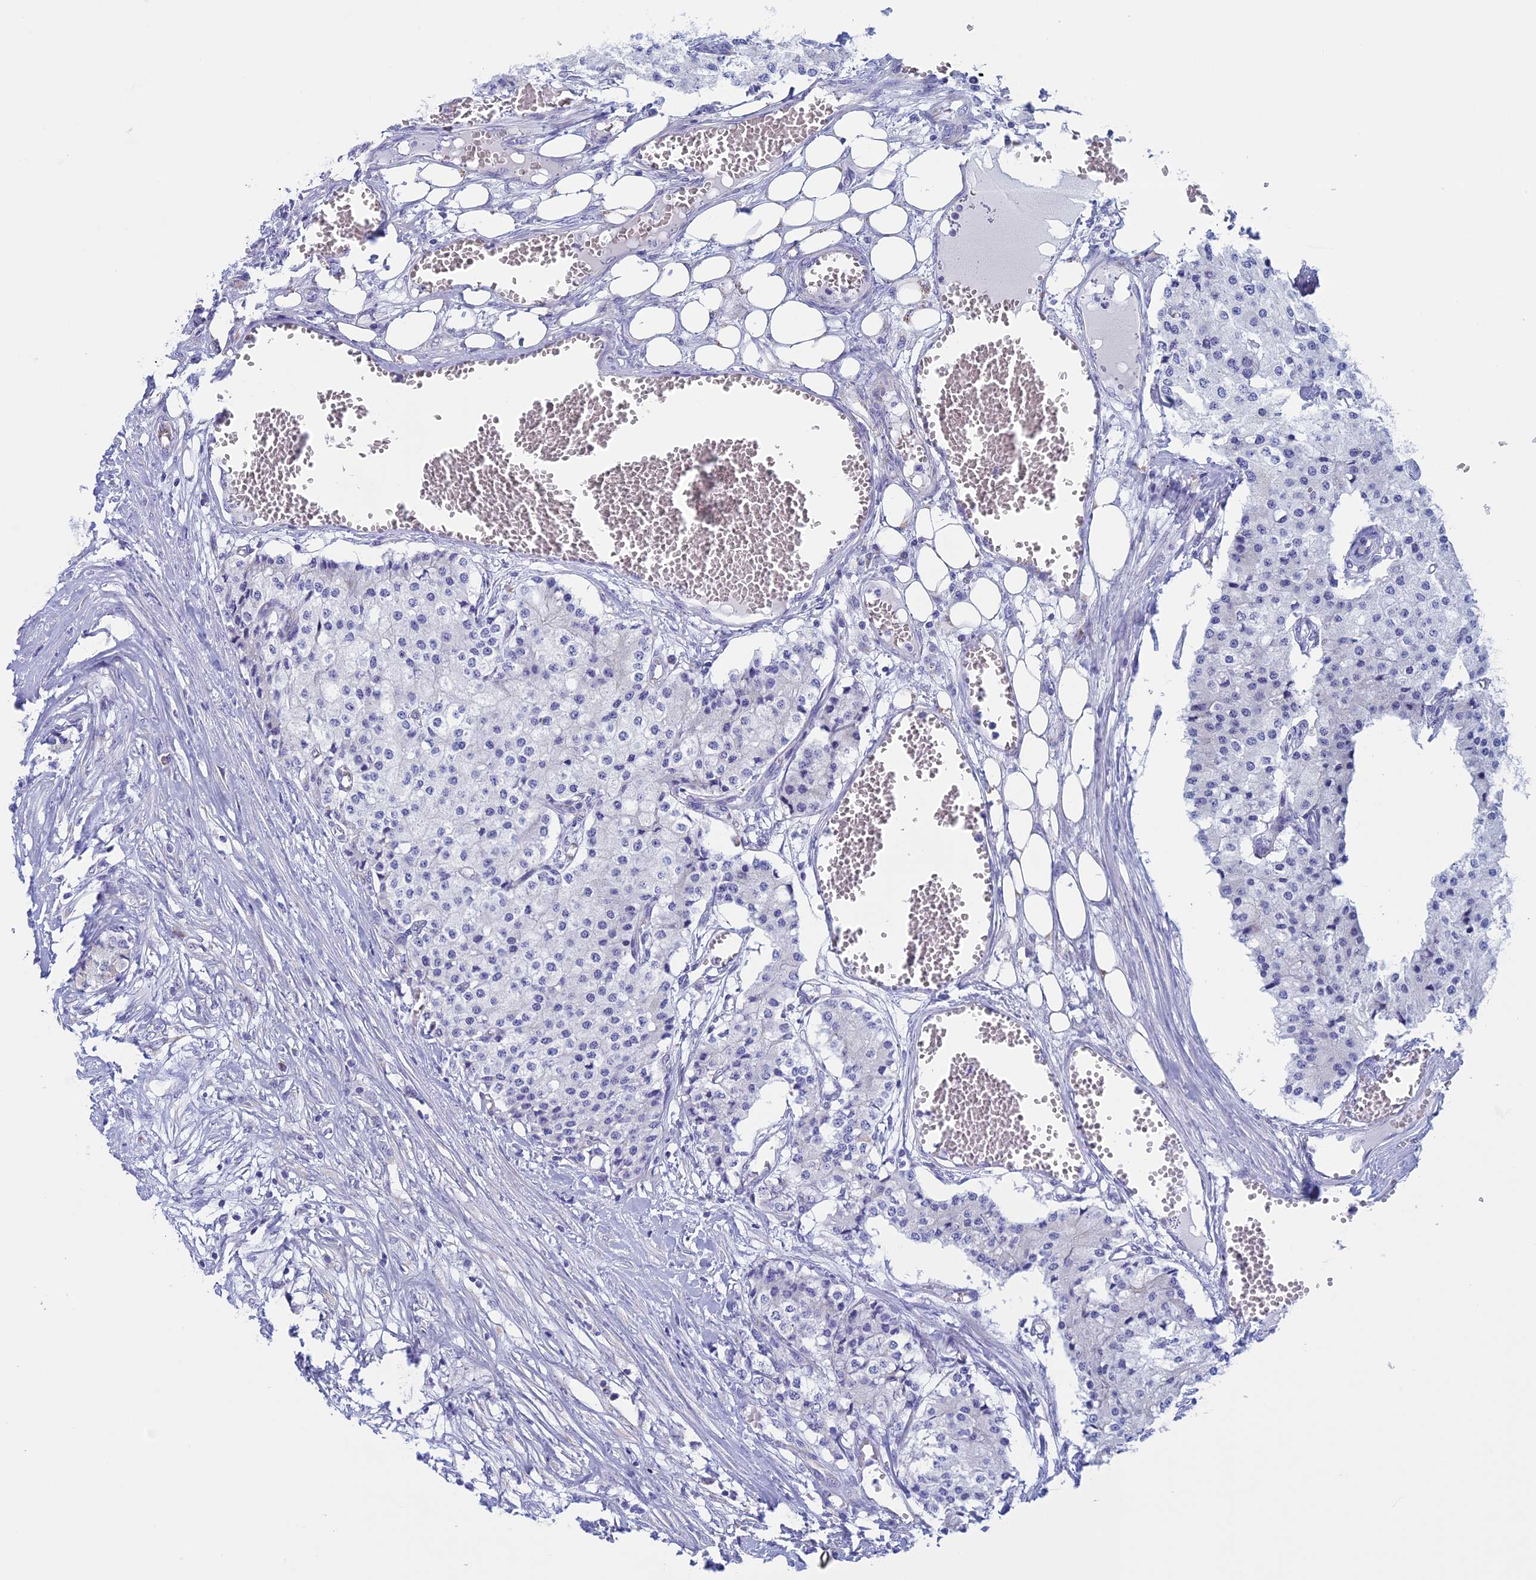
{"staining": {"intensity": "negative", "quantity": "none", "location": "none"}, "tissue": "carcinoid", "cell_type": "Tumor cells", "image_type": "cancer", "snomed": [{"axis": "morphology", "description": "Carcinoid, malignant, NOS"}, {"axis": "topography", "description": "Colon"}], "caption": "This is an IHC photomicrograph of human carcinoid (malignant). There is no positivity in tumor cells.", "gene": "NDUFB9", "patient": {"sex": "female", "age": 52}}